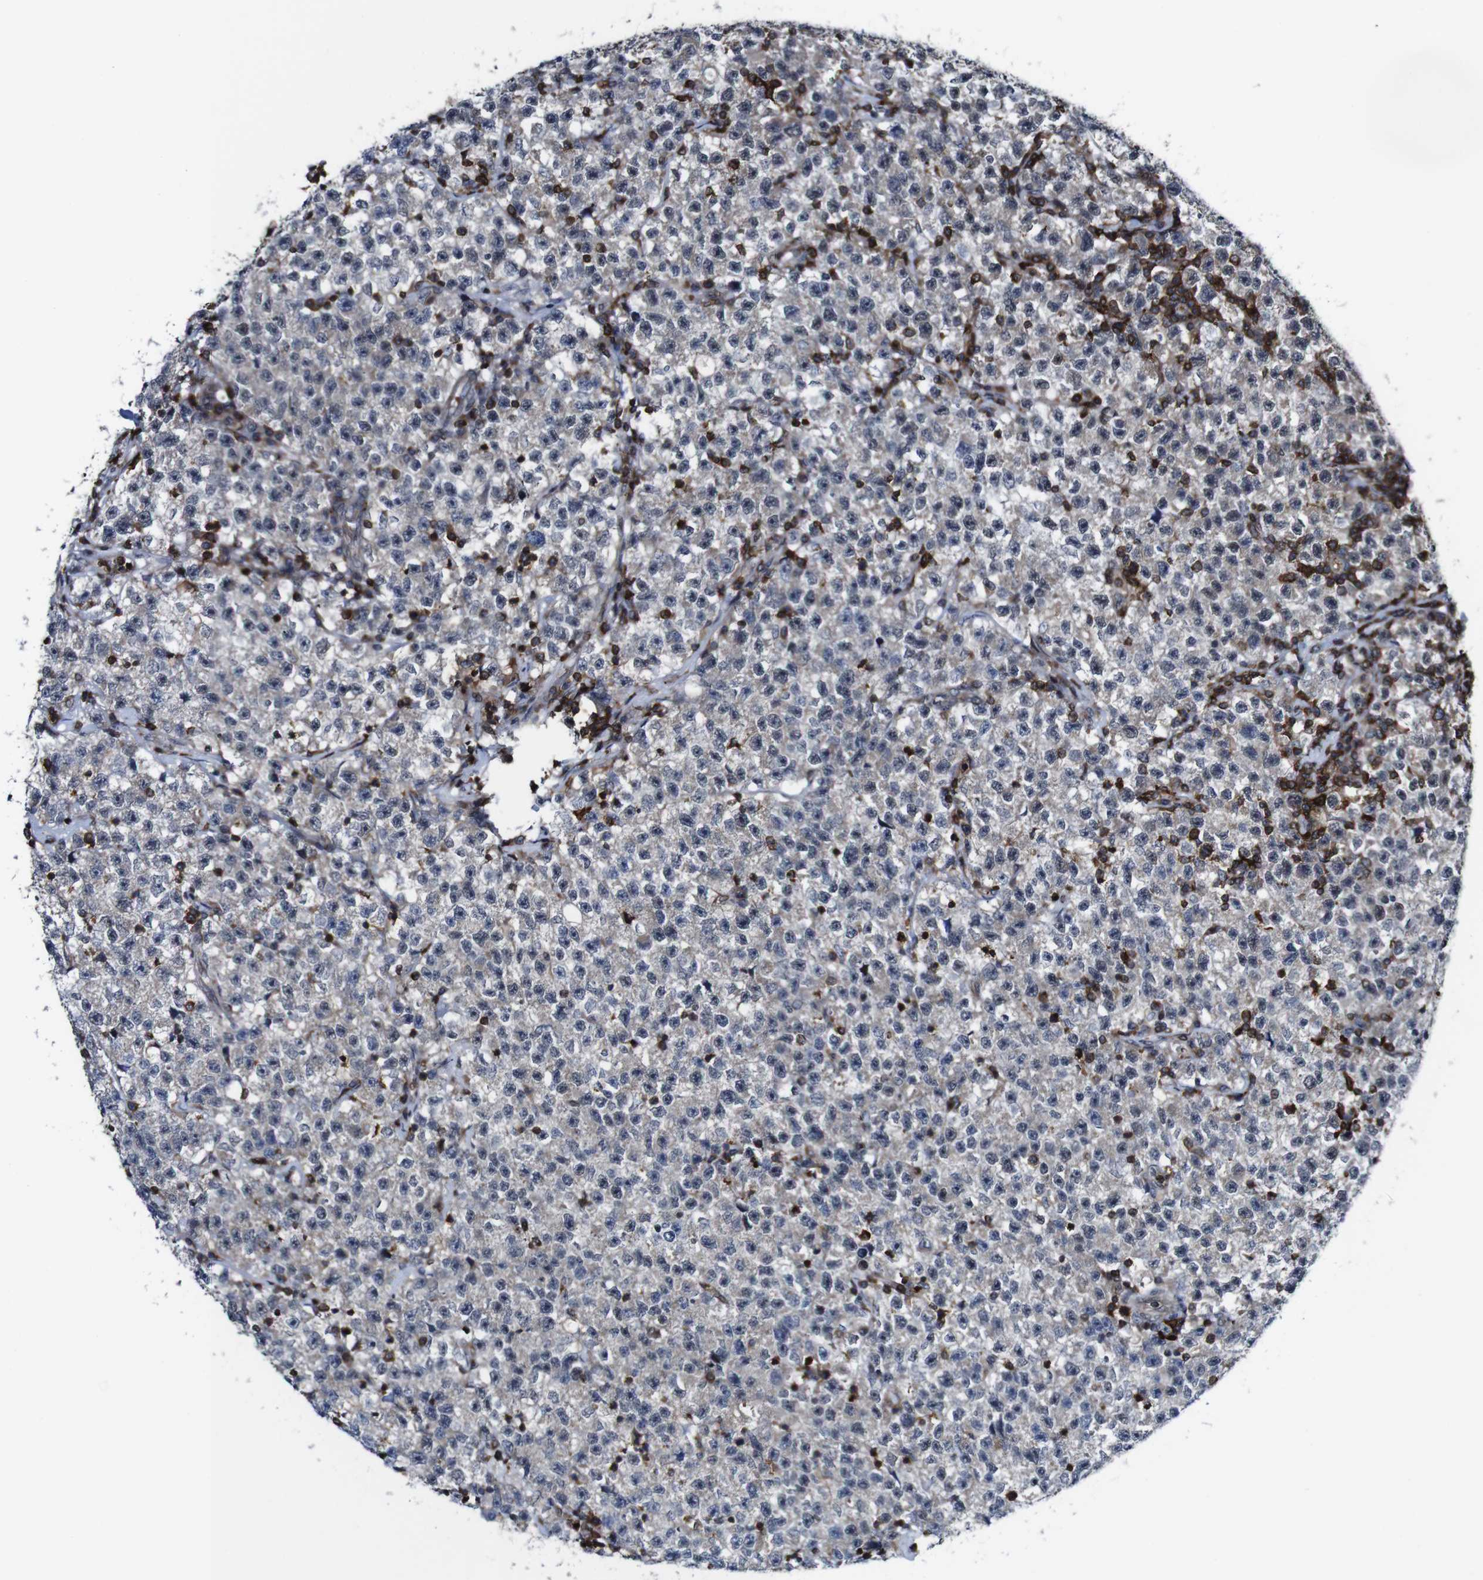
{"staining": {"intensity": "negative", "quantity": "none", "location": "none"}, "tissue": "testis cancer", "cell_type": "Tumor cells", "image_type": "cancer", "snomed": [{"axis": "morphology", "description": "Seminoma, NOS"}, {"axis": "topography", "description": "Testis"}], "caption": "There is no significant expression in tumor cells of testis cancer.", "gene": "JAK2", "patient": {"sex": "male", "age": 22}}